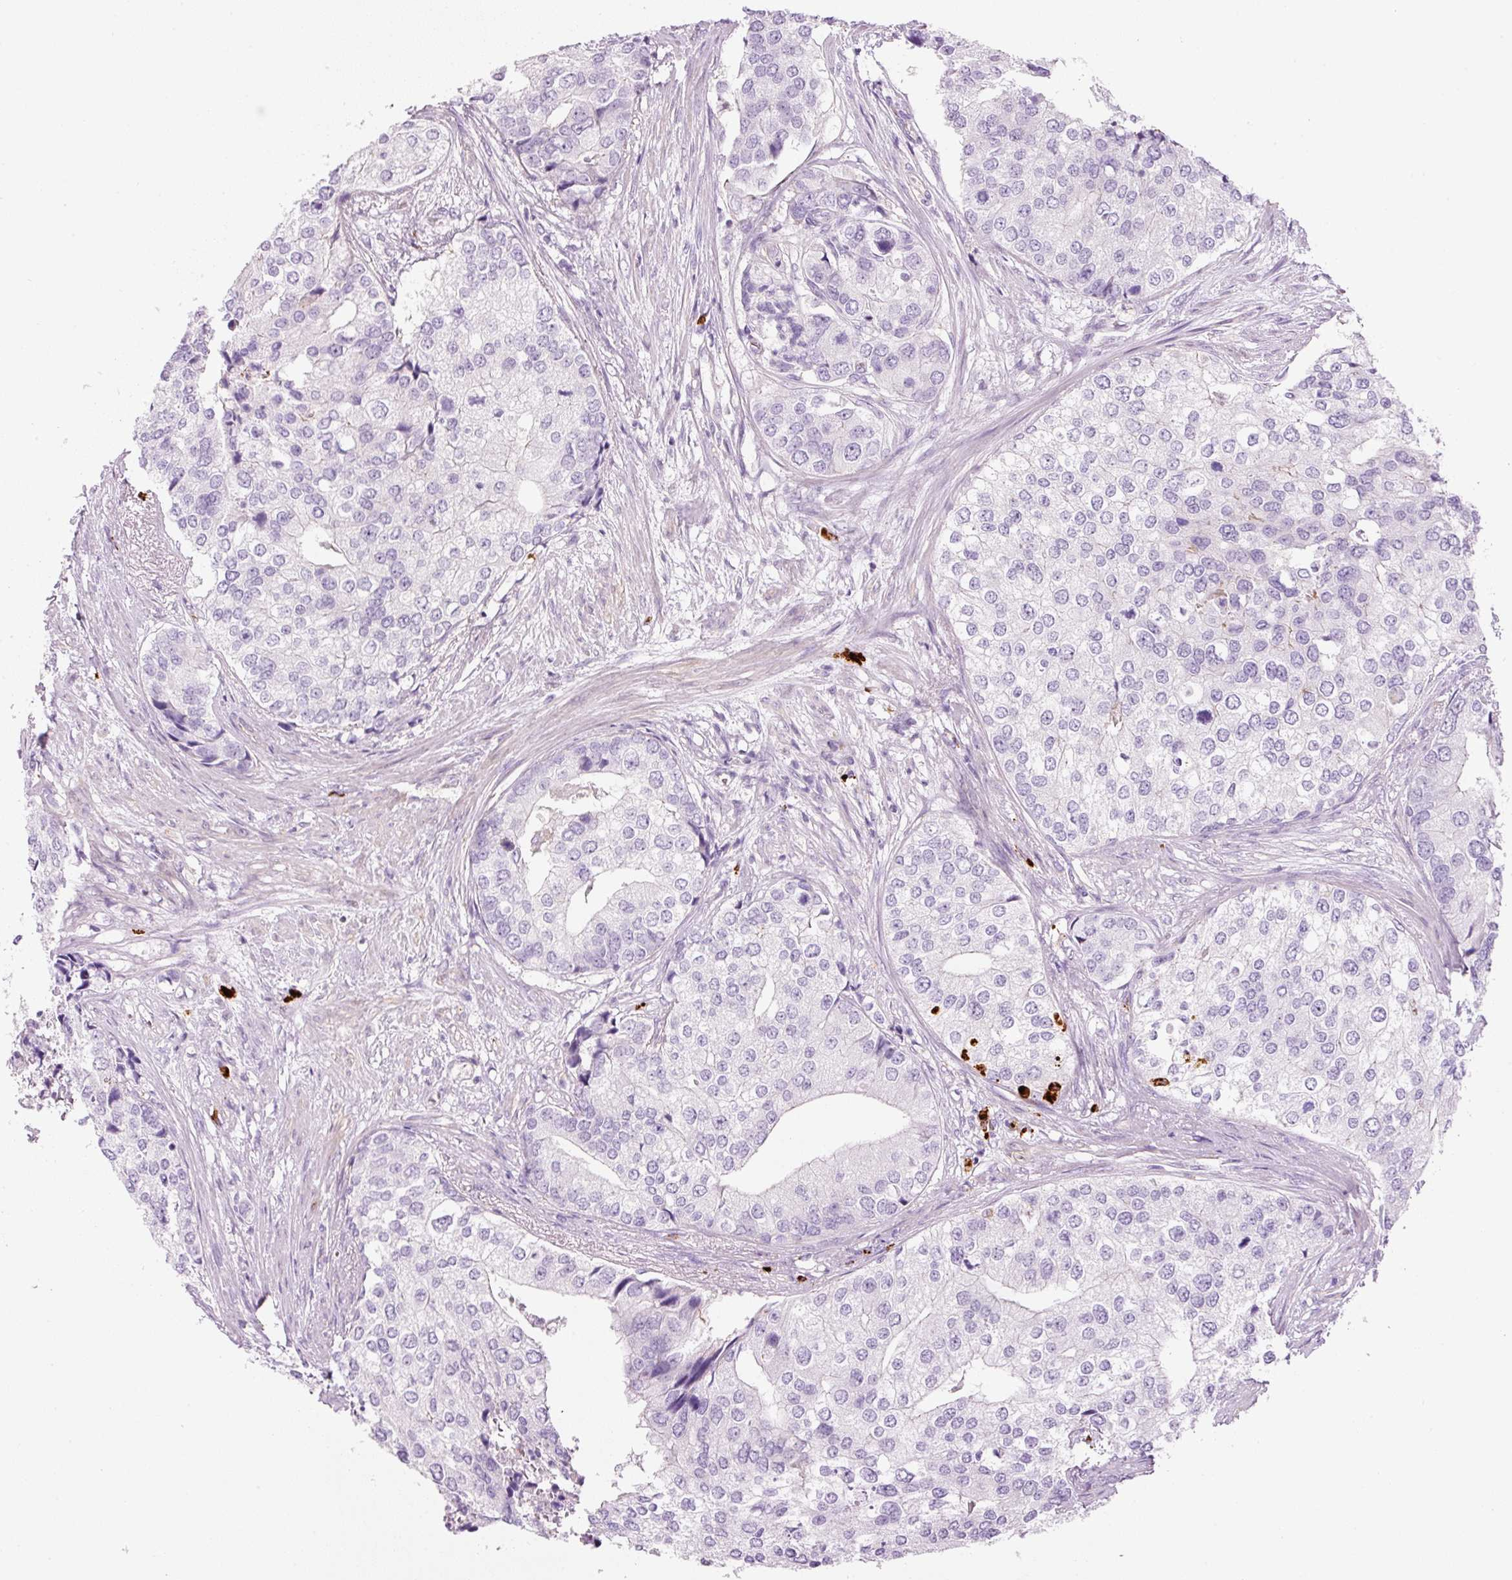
{"staining": {"intensity": "negative", "quantity": "none", "location": "none"}, "tissue": "prostate cancer", "cell_type": "Tumor cells", "image_type": "cancer", "snomed": [{"axis": "morphology", "description": "Adenocarcinoma, High grade"}, {"axis": "topography", "description": "Prostate"}], "caption": "Prostate cancer was stained to show a protein in brown. There is no significant staining in tumor cells.", "gene": "MAP3K3", "patient": {"sex": "male", "age": 62}}